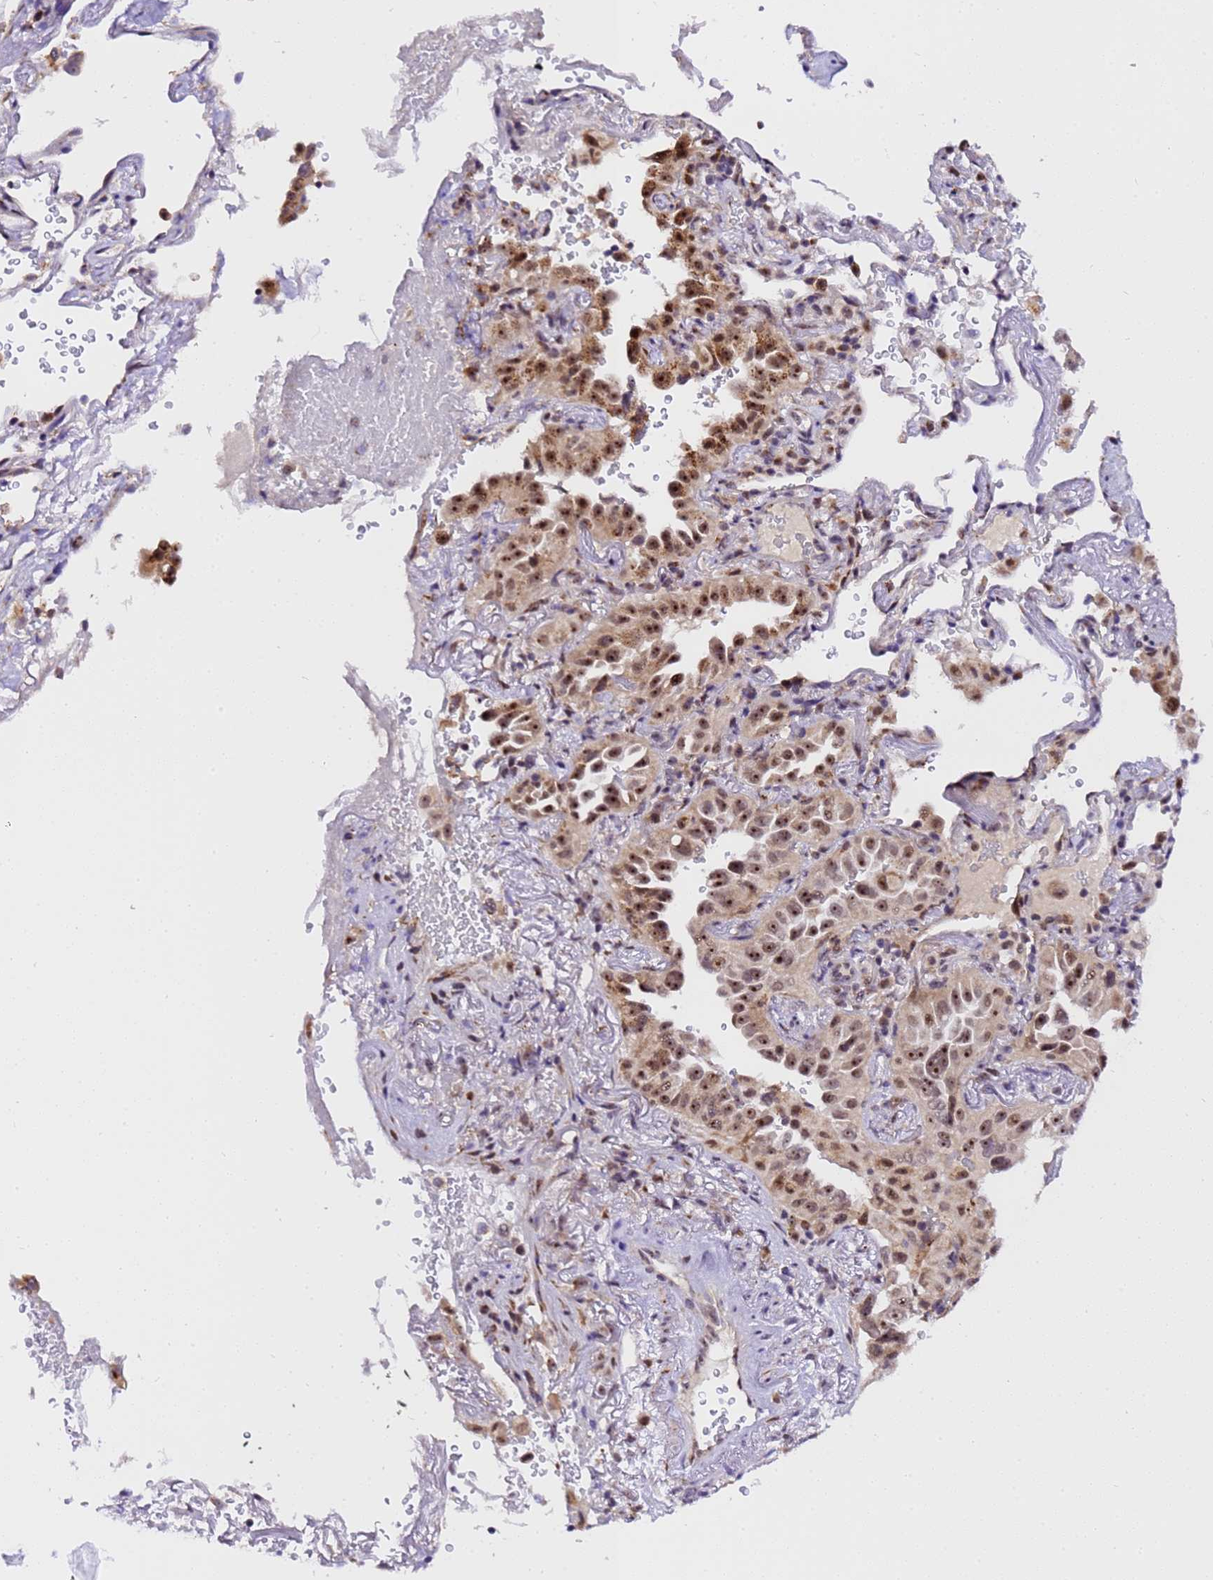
{"staining": {"intensity": "moderate", "quantity": ">75%", "location": "nuclear"}, "tissue": "lung cancer", "cell_type": "Tumor cells", "image_type": "cancer", "snomed": [{"axis": "morphology", "description": "Adenocarcinoma, NOS"}, {"axis": "topography", "description": "Lung"}], "caption": "Protein expression analysis of human adenocarcinoma (lung) reveals moderate nuclear expression in approximately >75% of tumor cells.", "gene": "SLX4IP", "patient": {"sex": "female", "age": 69}}